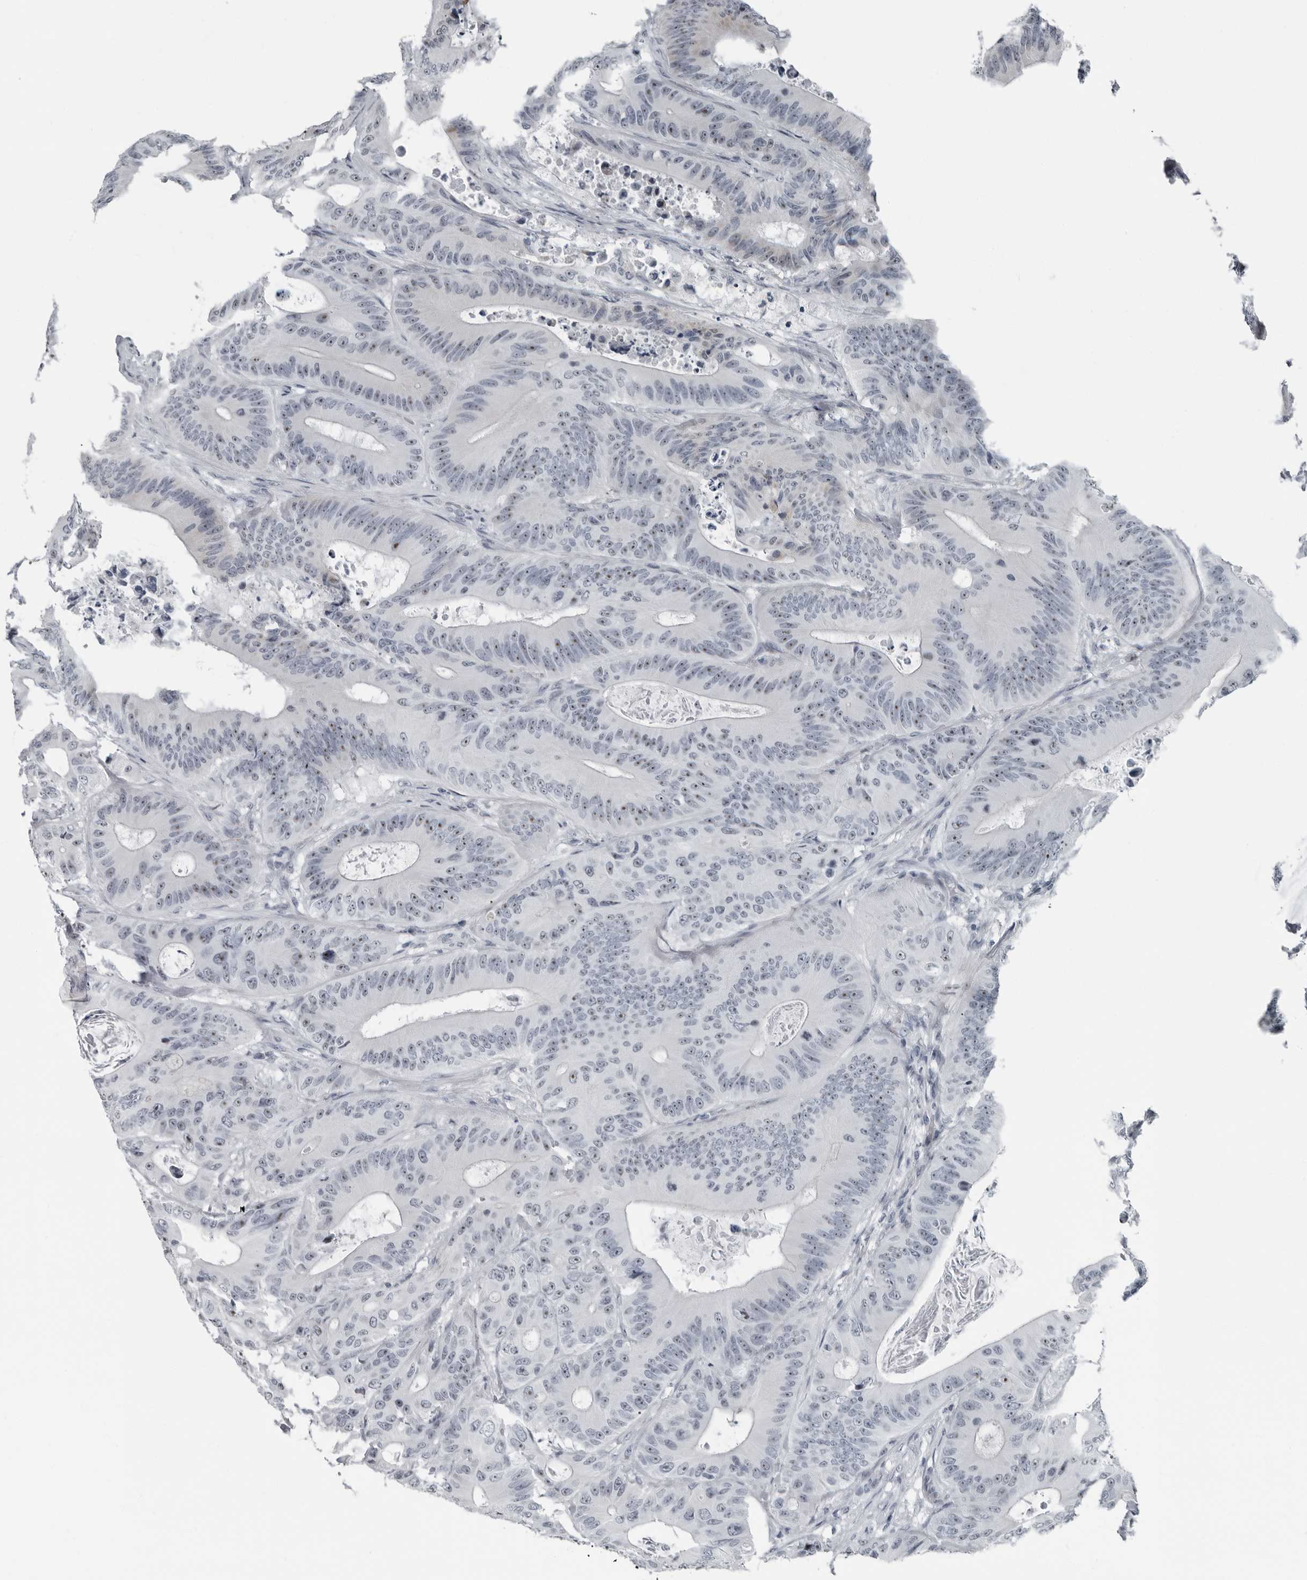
{"staining": {"intensity": "moderate", "quantity": ">75%", "location": "cytoplasmic/membranous,nuclear"}, "tissue": "colorectal cancer", "cell_type": "Tumor cells", "image_type": "cancer", "snomed": [{"axis": "morphology", "description": "Adenocarcinoma, NOS"}, {"axis": "topography", "description": "Colon"}], "caption": "Immunohistochemistry staining of adenocarcinoma (colorectal), which shows medium levels of moderate cytoplasmic/membranous and nuclear staining in approximately >75% of tumor cells indicating moderate cytoplasmic/membranous and nuclear protein staining. The staining was performed using DAB (3,3'-diaminobenzidine) (brown) for protein detection and nuclei were counterstained in hematoxylin (blue).", "gene": "PDCD11", "patient": {"sex": "male", "age": 83}}